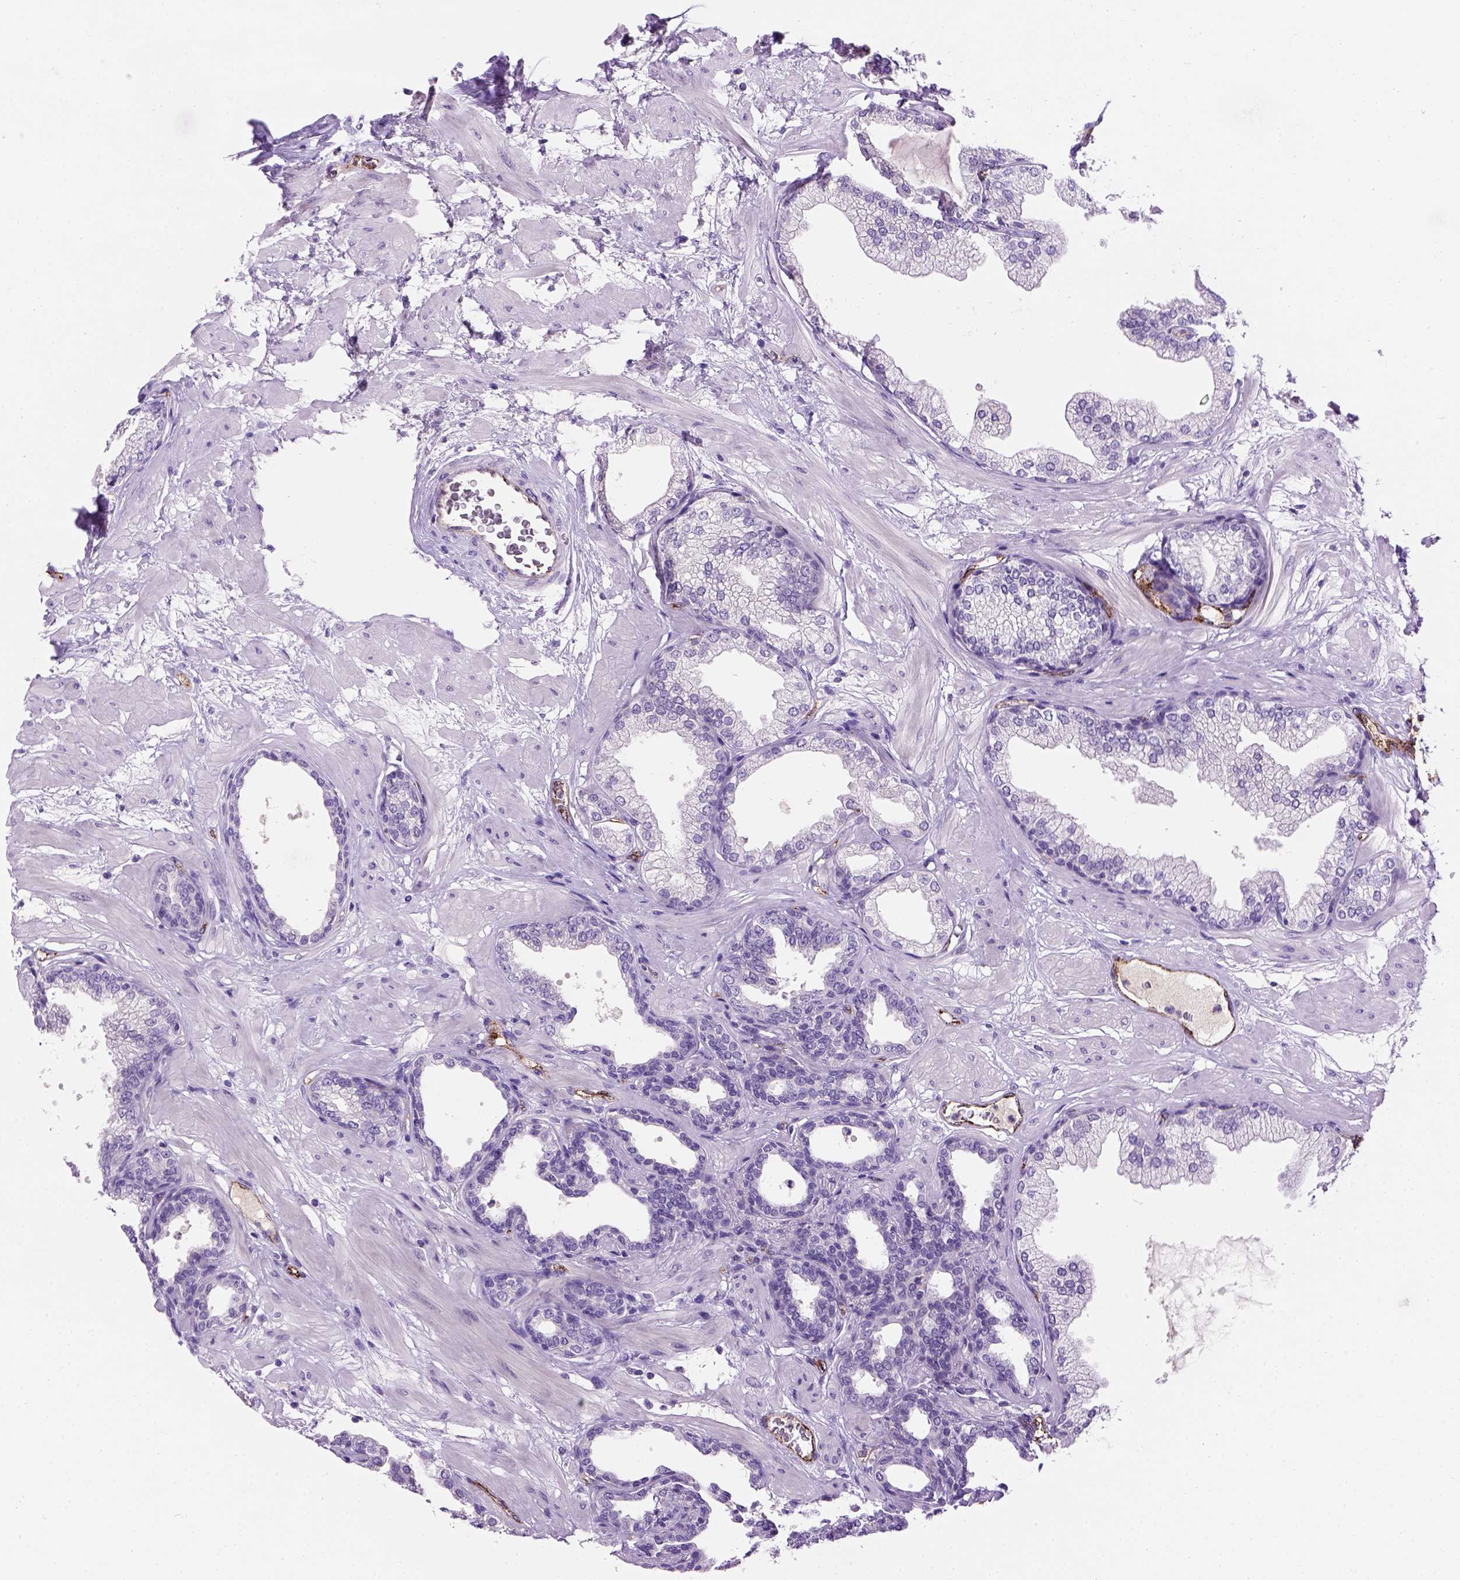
{"staining": {"intensity": "negative", "quantity": "none", "location": "none"}, "tissue": "prostate", "cell_type": "Glandular cells", "image_type": "normal", "snomed": [{"axis": "morphology", "description": "Normal tissue, NOS"}, {"axis": "topography", "description": "Prostate"}], "caption": "This micrograph is of benign prostate stained with immunohistochemistry (IHC) to label a protein in brown with the nuclei are counter-stained blue. There is no positivity in glandular cells.", "gene": "VWF", "patient": {"sex": "male", "age": 37}}